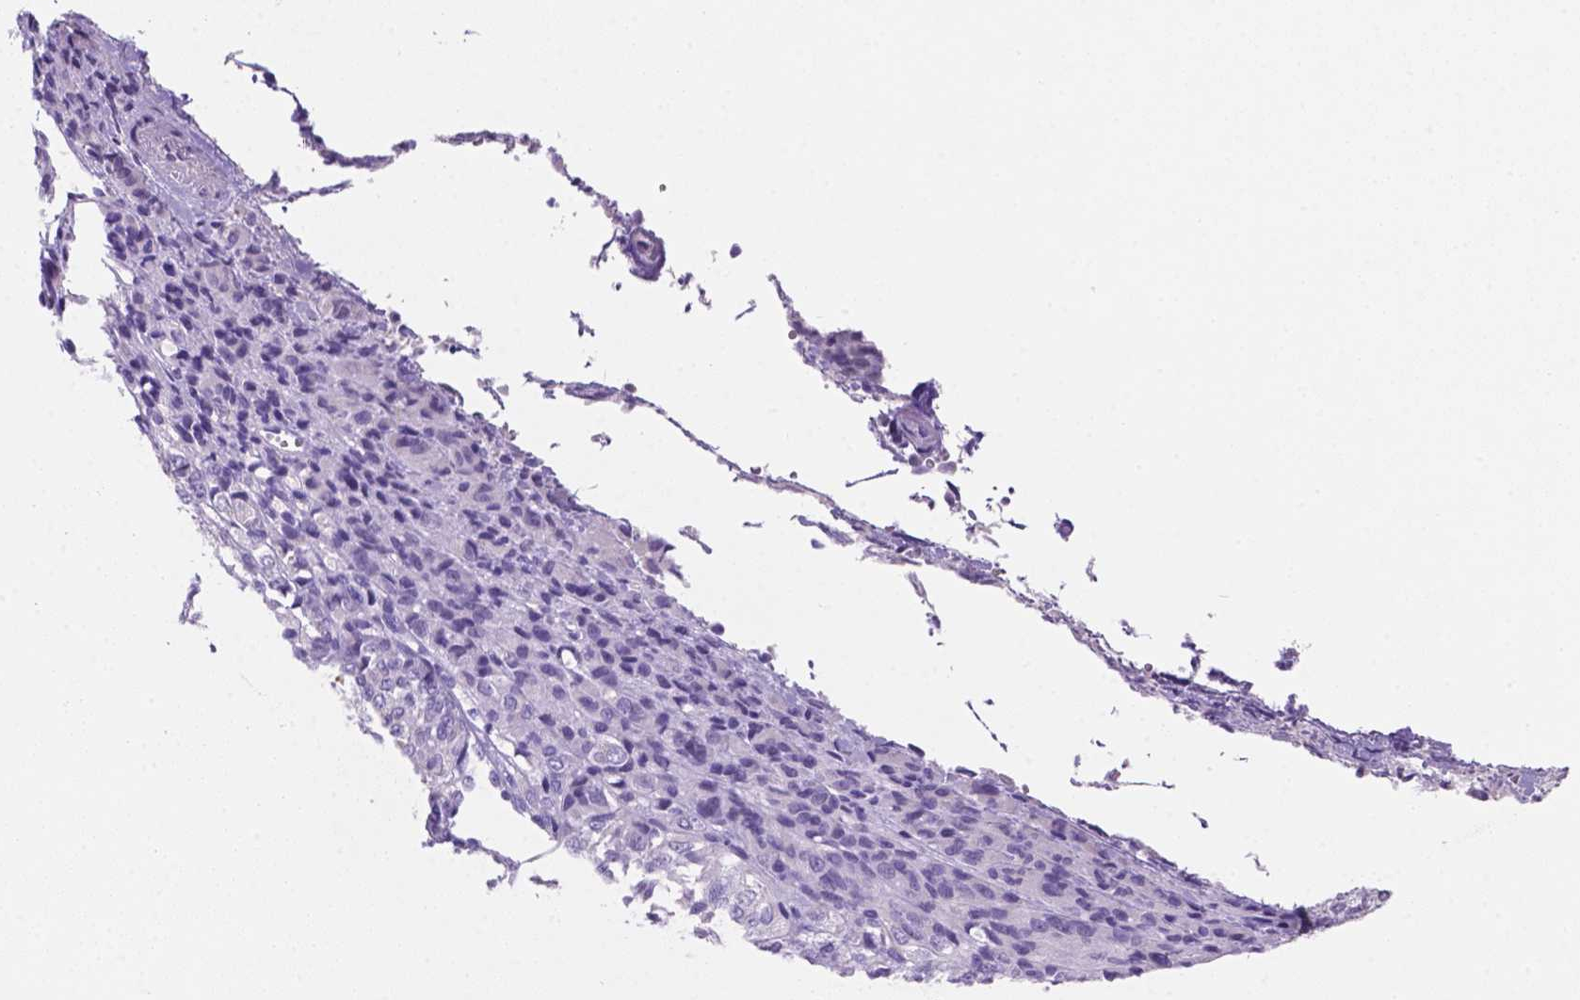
{"staining": {"intensity": "weak", "quantity": "<25%", "location": "nuclear"}, "tissue": "melanoma", "cell_type": "Tumor cells", "image_type": "cancer", "snomed": [{"axis": "morphology", "description": "Malignant melanoma, Metastatic site"}, {"axis": "topography", "description": "Brain"}], "caption": "High power microscopy micrograph of an immunohistochemistry histopathology image of melanoma, revealing no significant positivity in tumor cells.", "gene": "EBLN2", "patient": {"sex": "female", "age": 56}}